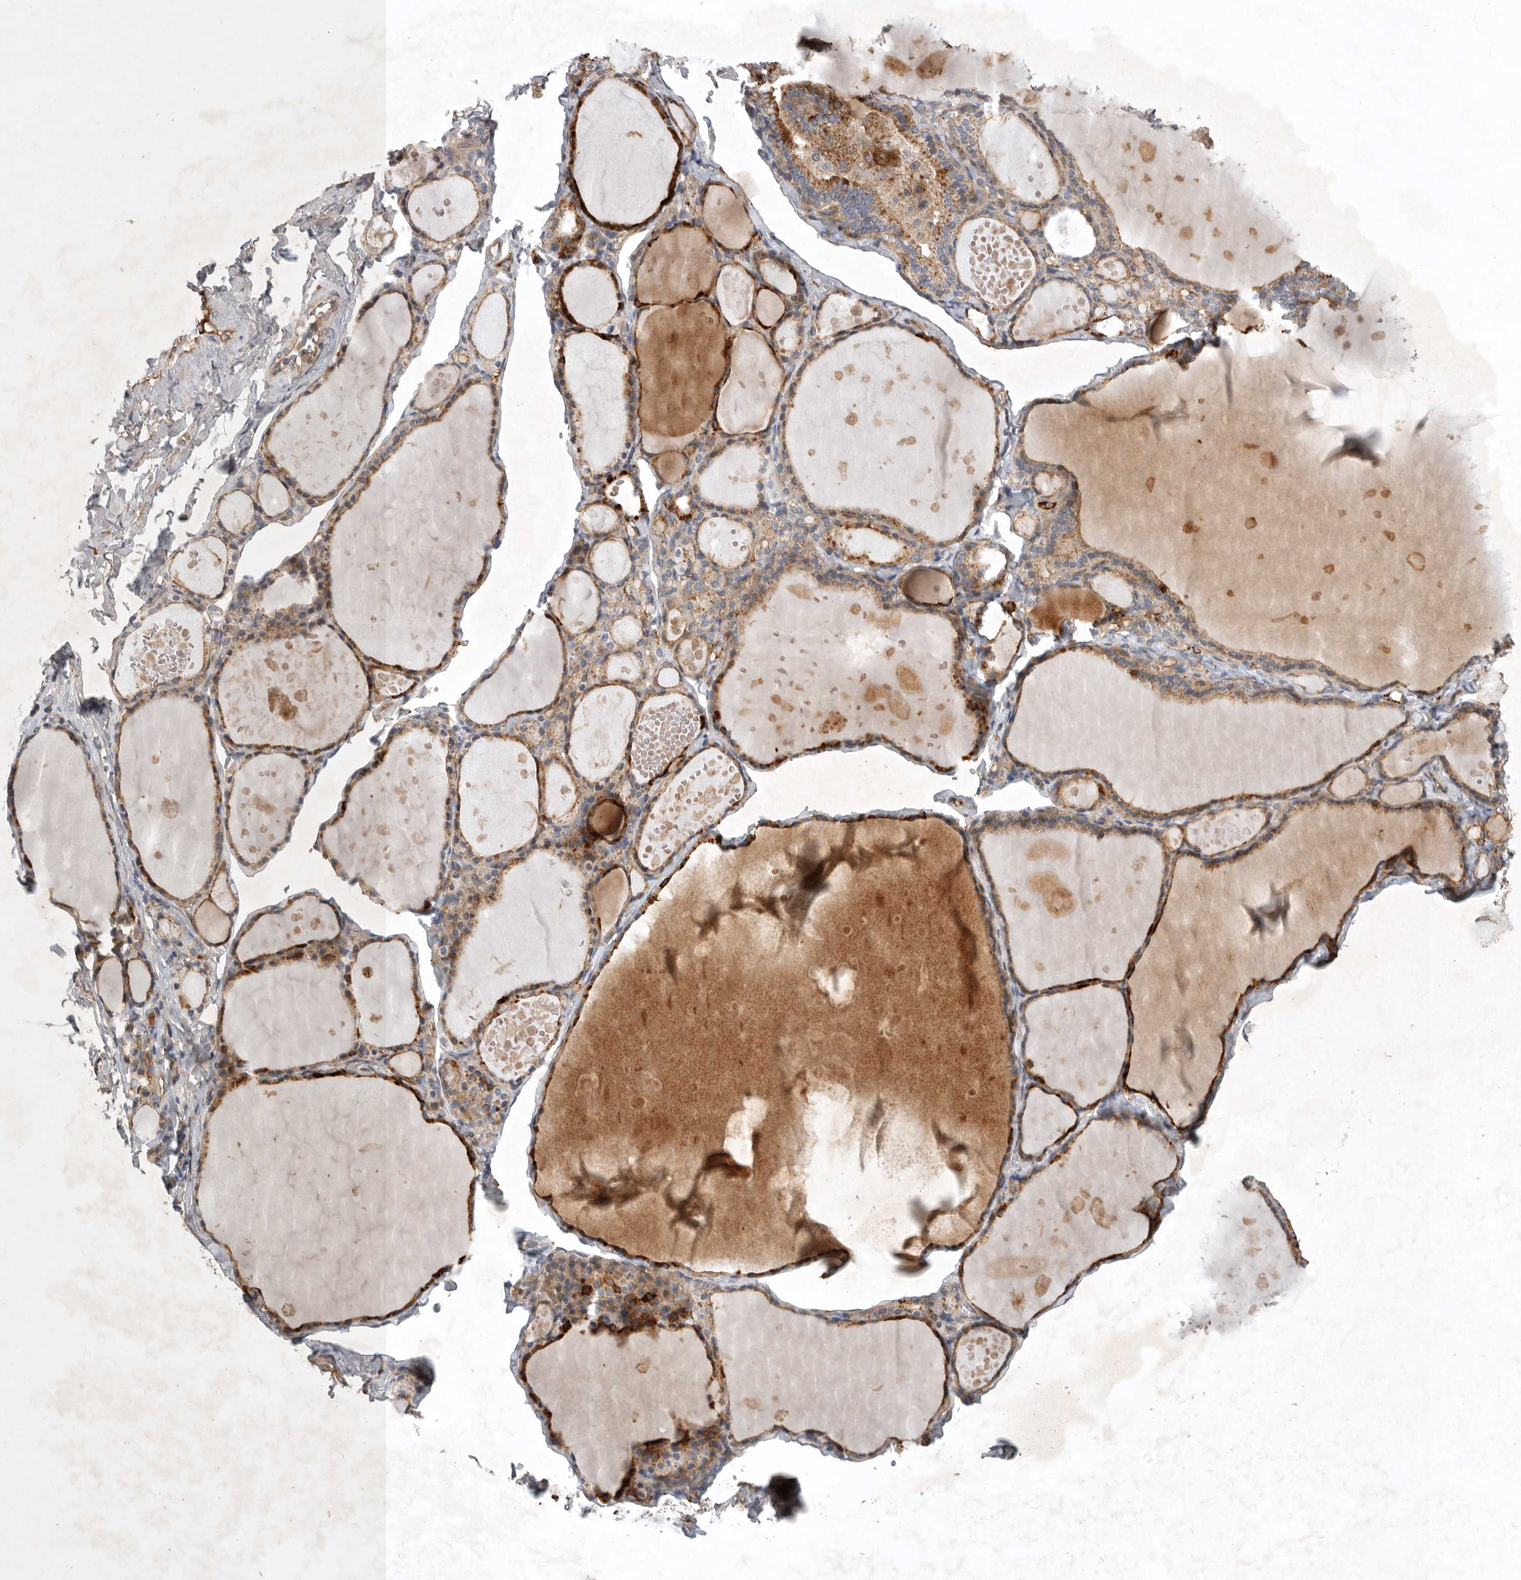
{"staining": {"intensity": "moderate", "quantity": ">75%", "location": "cytoplasmic/membranous"}, "tissue": "thyroid gland", "cell_type": "Glandular cells", "image_type": "normal", "snomed": [{"axis": "morphology", "description": "Normal tissue, NOS"}, {"axis": "topography", "description": "Thyroid gland"}], "caption": "Immunohistochemical staining of unremarkable thyroid gland reveals >75% levels of moderate cytoplasmic/membranous protein positivity in about >75% of glandular cells.", "gene": "MLPH", "patient": {"sex": "male", "age": 56}}